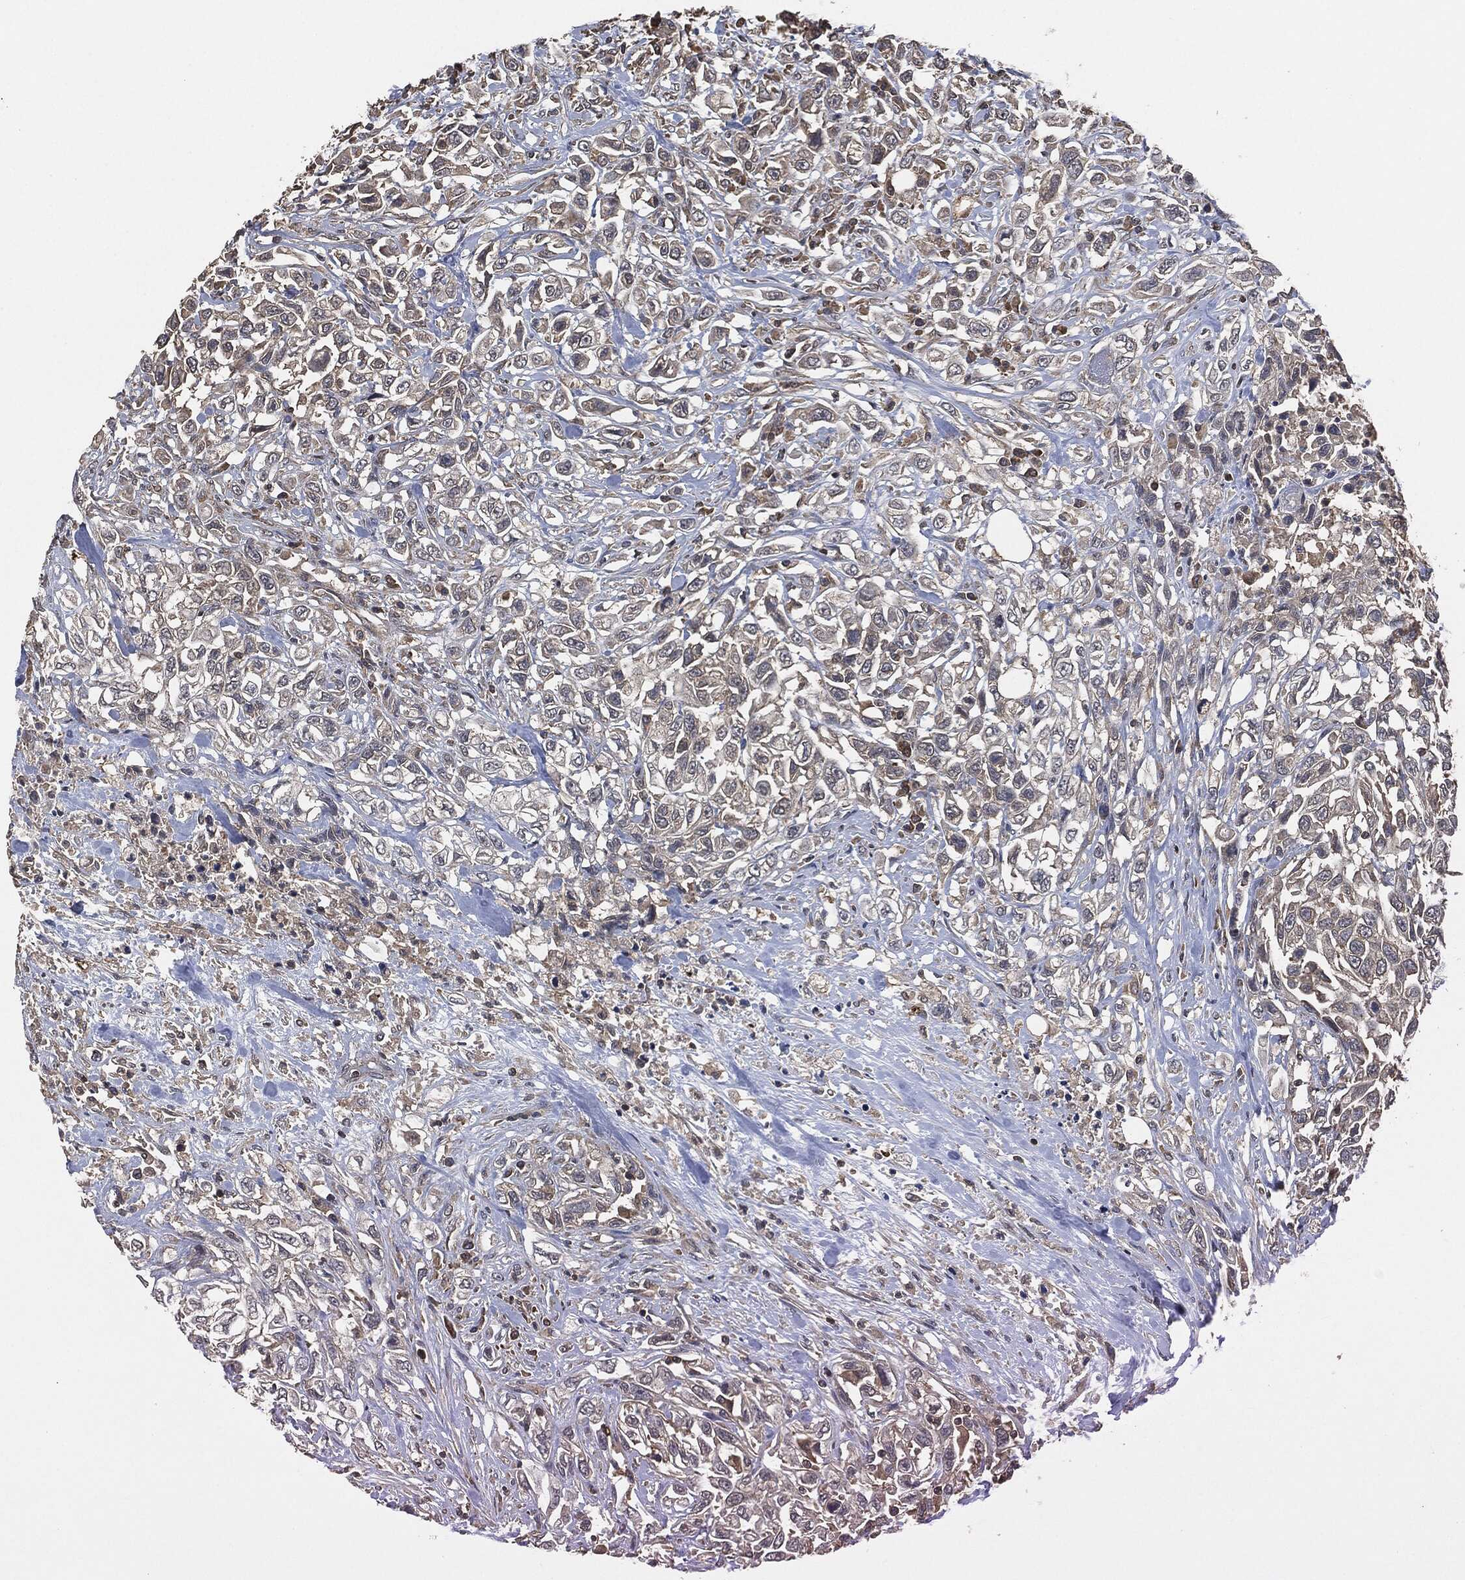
{"staining": {"intensity": "negative", "quantity": "none", "location": "none"}, "tissue": "urothelial cancer", "cell_type": "Tumor cells", "image_type": "cancer", "snomed": [{"axis": "morphology", "description": "Urothelial carcinoma, High grade"}, {"axis": "topography", "description": "Urinary bladder"}], "caption": "DAB (3,3'-diaminobenzidine) immunohistochemical staining of human urothelial cancer exhibits no significant expression in tumor cells.", "gene": "ERBIN", "patient": {"sex": "female", "age": 56}}